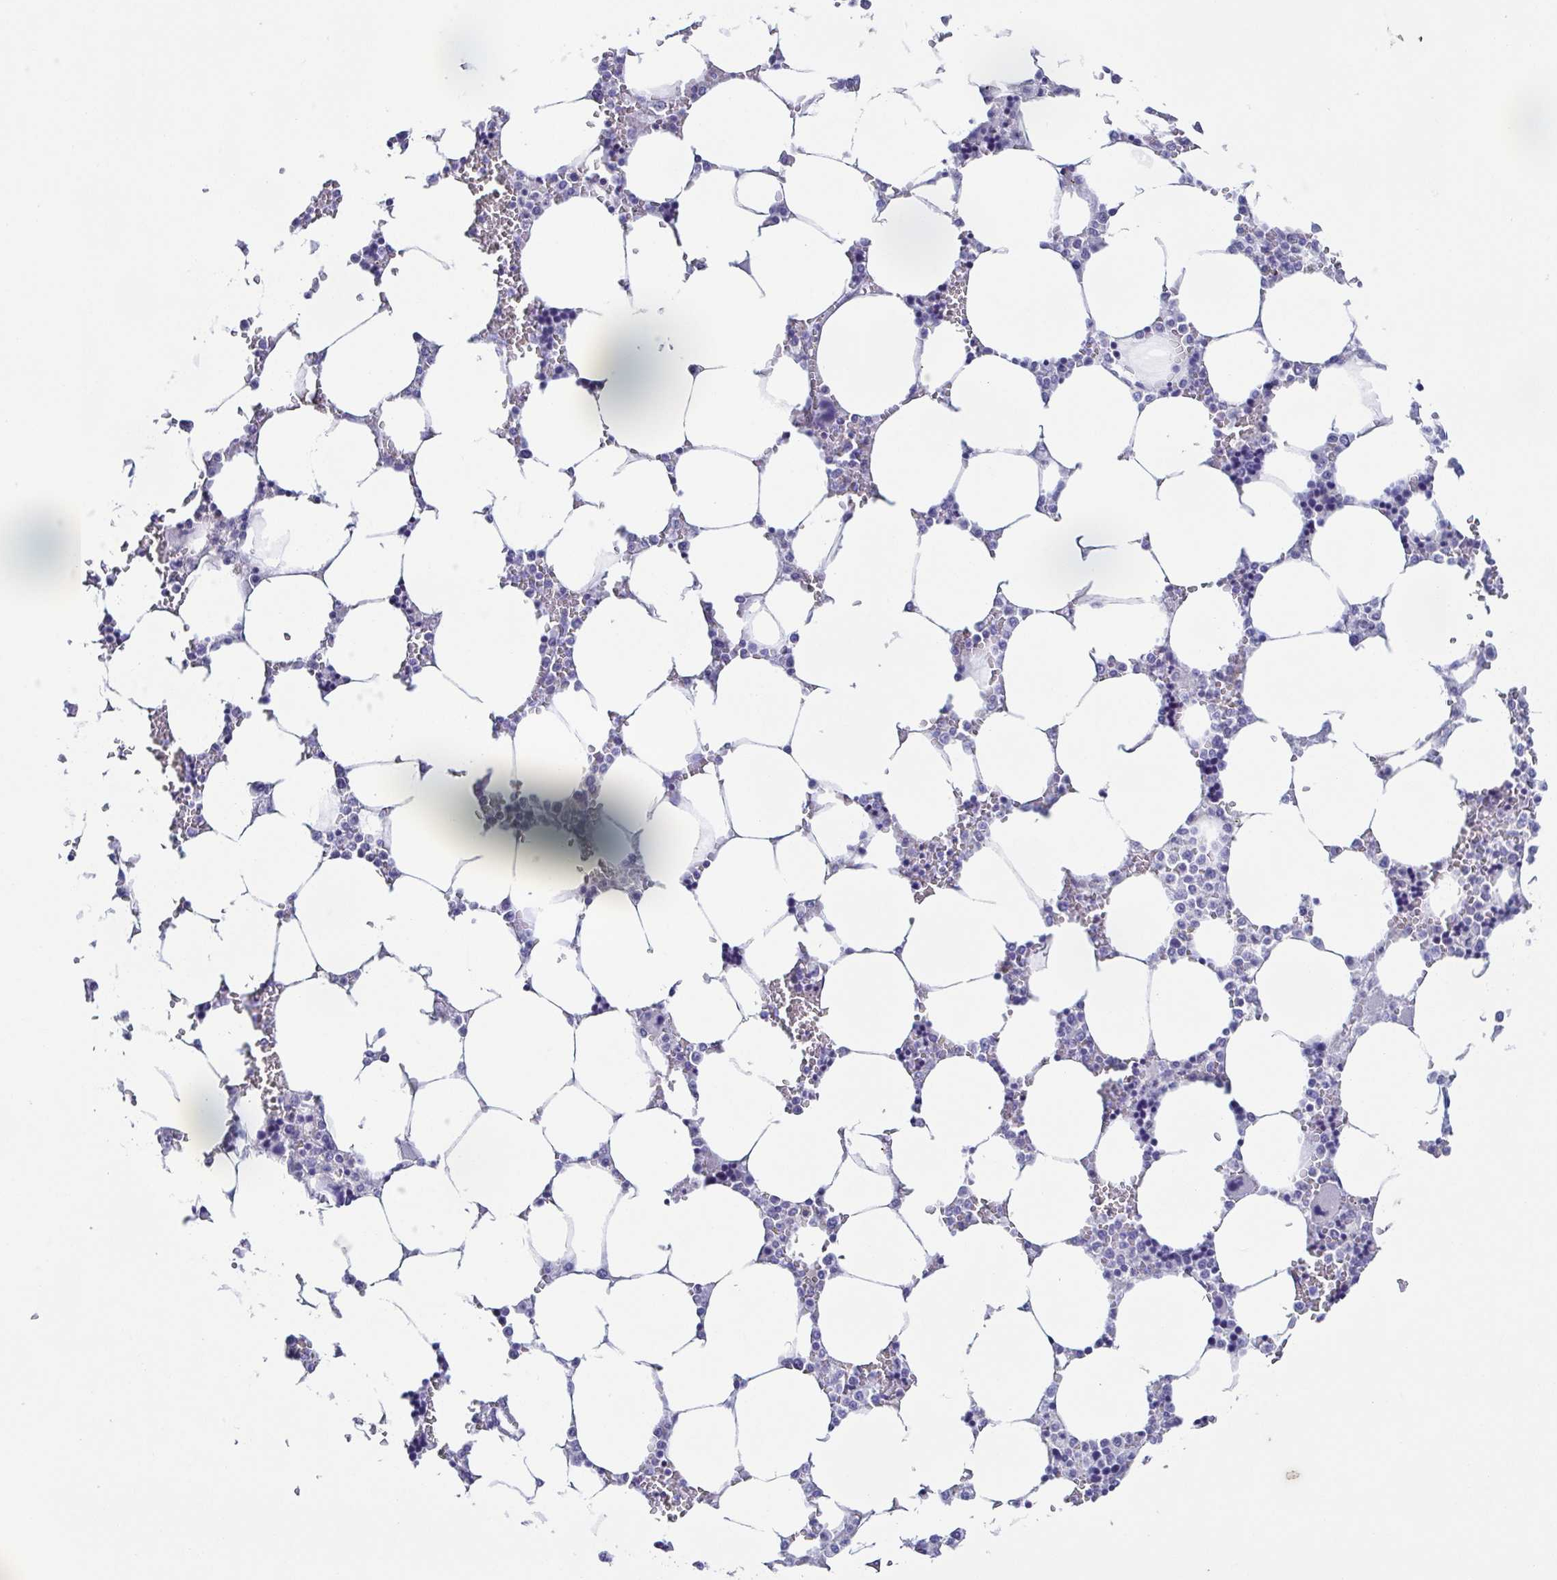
{"staining": {"intensity": "negative", "quantity": "none", "location": "none"}, "tissue": "bone marrow", "cell_type": "Hematopoietic cells", "image_type": "normal", "snomed": [{"axis": "morphology", "description": "Normal tissue, NOS"}, {"axis": "topography", "description": "Bone marrow"}], "caption": "DAB (3,3'-diaminobenzidine) immunohistochemical staining of unremarkable human bone marrow reveals no significant staining in hematopoietic cells.", "gene": "TNNT2", "patient": {"sex": "male", "age": 64}}